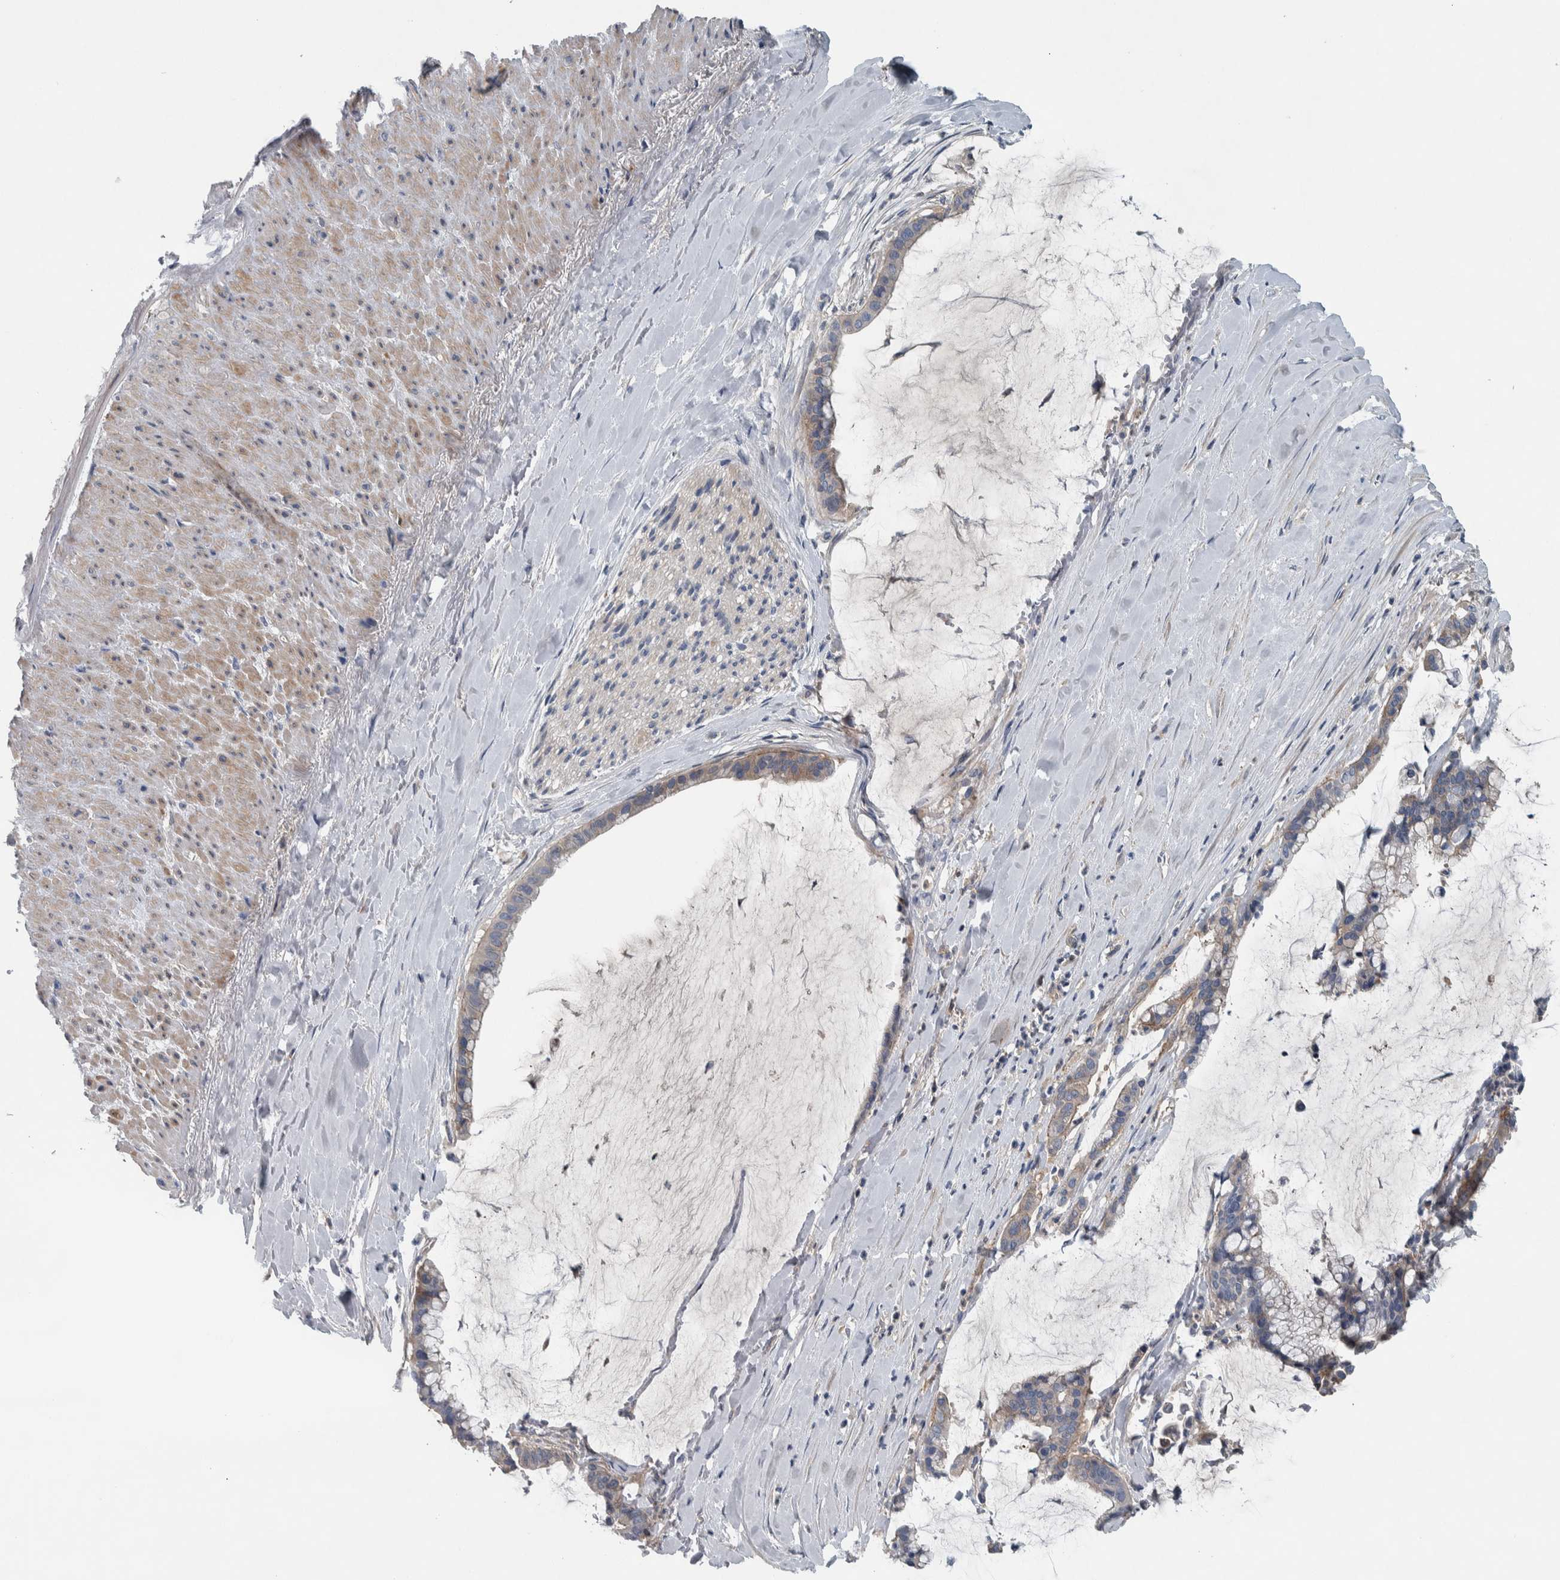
{"staining": {"intensity": "weak", "quantity": ">75%", "location": "cytoplasmic/membranous"}, "tissue": "pancreatic cancer", "cell_type": "Tumor cells", "image_type": "cancer", "snomed": [{"axis": "morphology", "description": "Adenocarcinoma, NOS"}, {"axis": "topography", "description": "Pancreas"}], "caption": "The photomicrograph displays immunohistochemical staining of pancreatic cancer (adenocarcinoma). There is weak cytoplasmic/membranous expression is seen in about >75% of tumor cells. The staining was performed using DAB (3,3'-diaminobenzidine), with brown indicating positive protein expression. Nuclei are stained blue with hematoxylin.", "gene": "SERPINC1", "patient": {"sex": "male", "age": 41}}